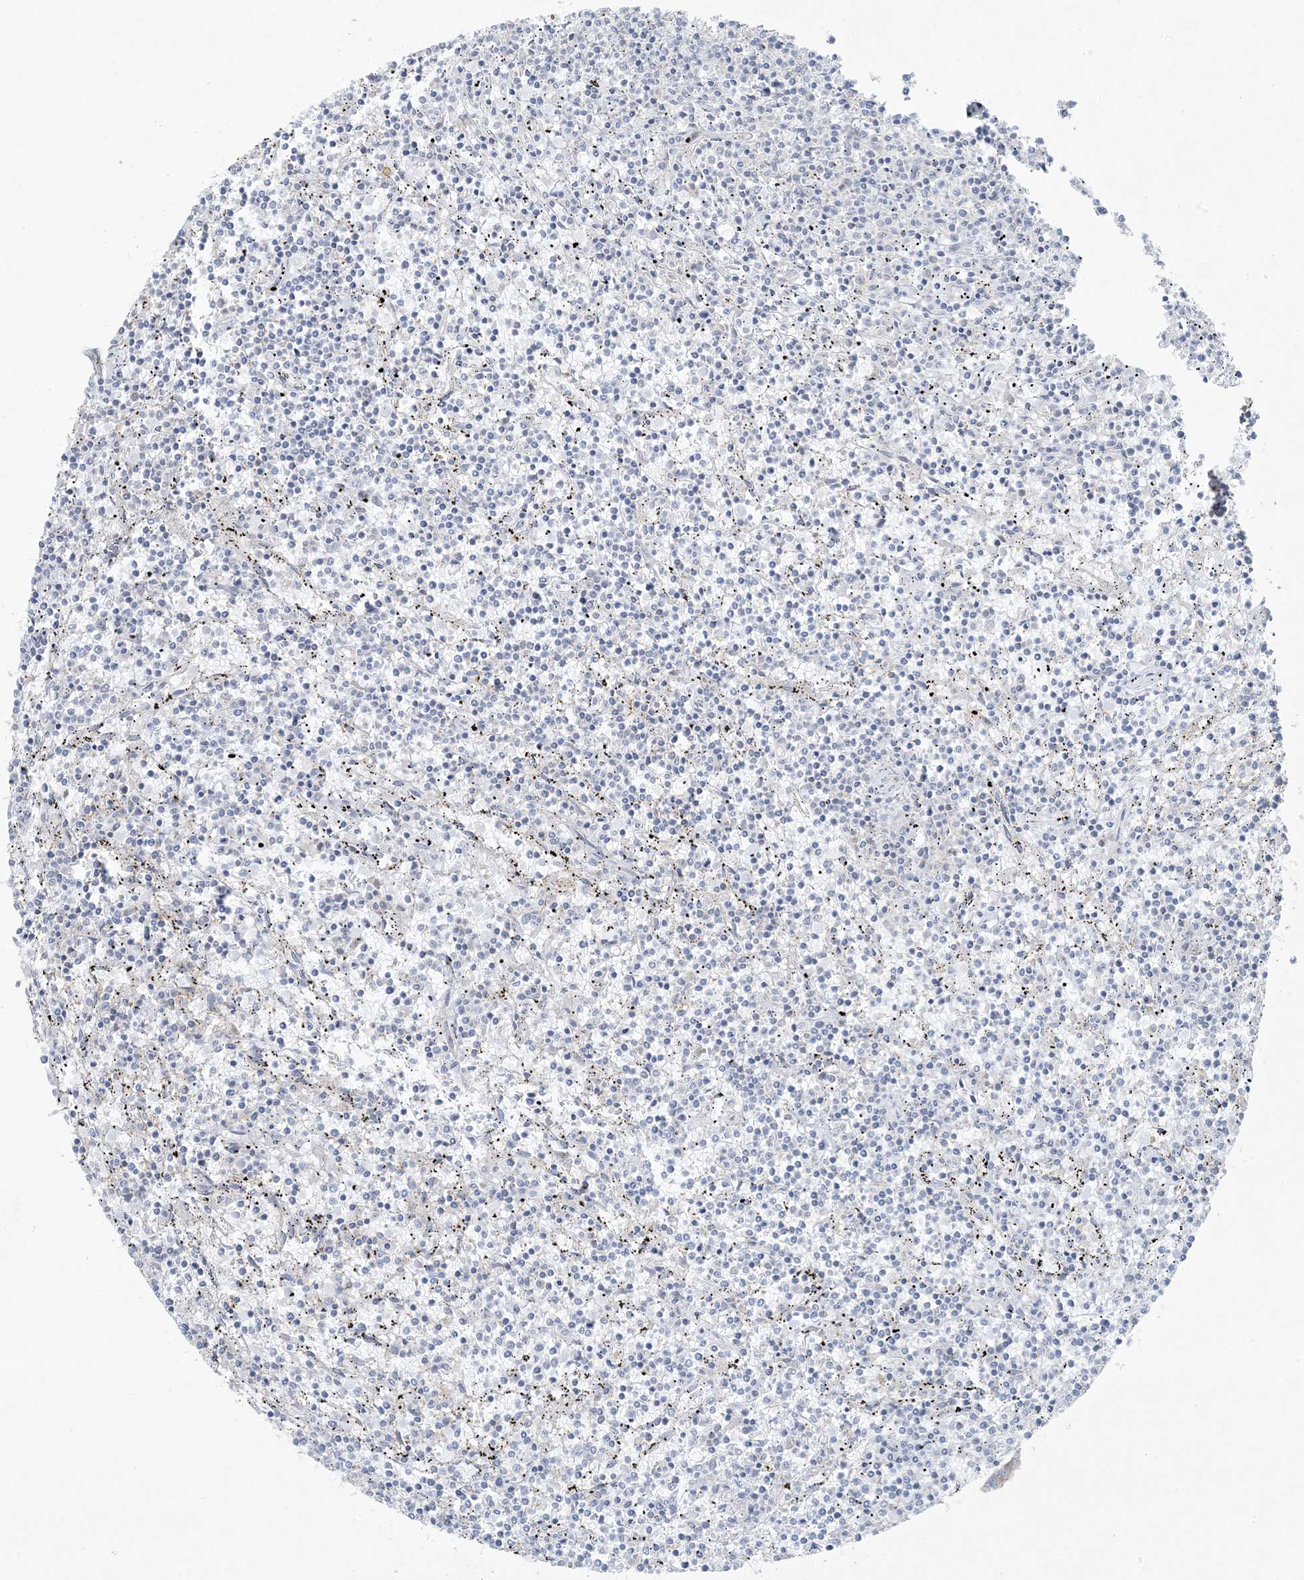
{"staining": {"intensity": "negative", "quantity": "none", "location": "none"}, "tissue": "lymphoma", "cell_type": "Tumor cells", "image_type": "cancer", "snomed": [{"axis": "morphology", "description": "Malignant lymphoma, non-Hodgkin's type, Low grade"}, {"axis": "topography", "description": "Spleen"}], "caption": "IHC histopathology image of human lymphoma stained for a protein (brown), which displays no staining in tumor cells.", "gene": "PIK3R4", "patient": {"sex": "female", "age": 50}}